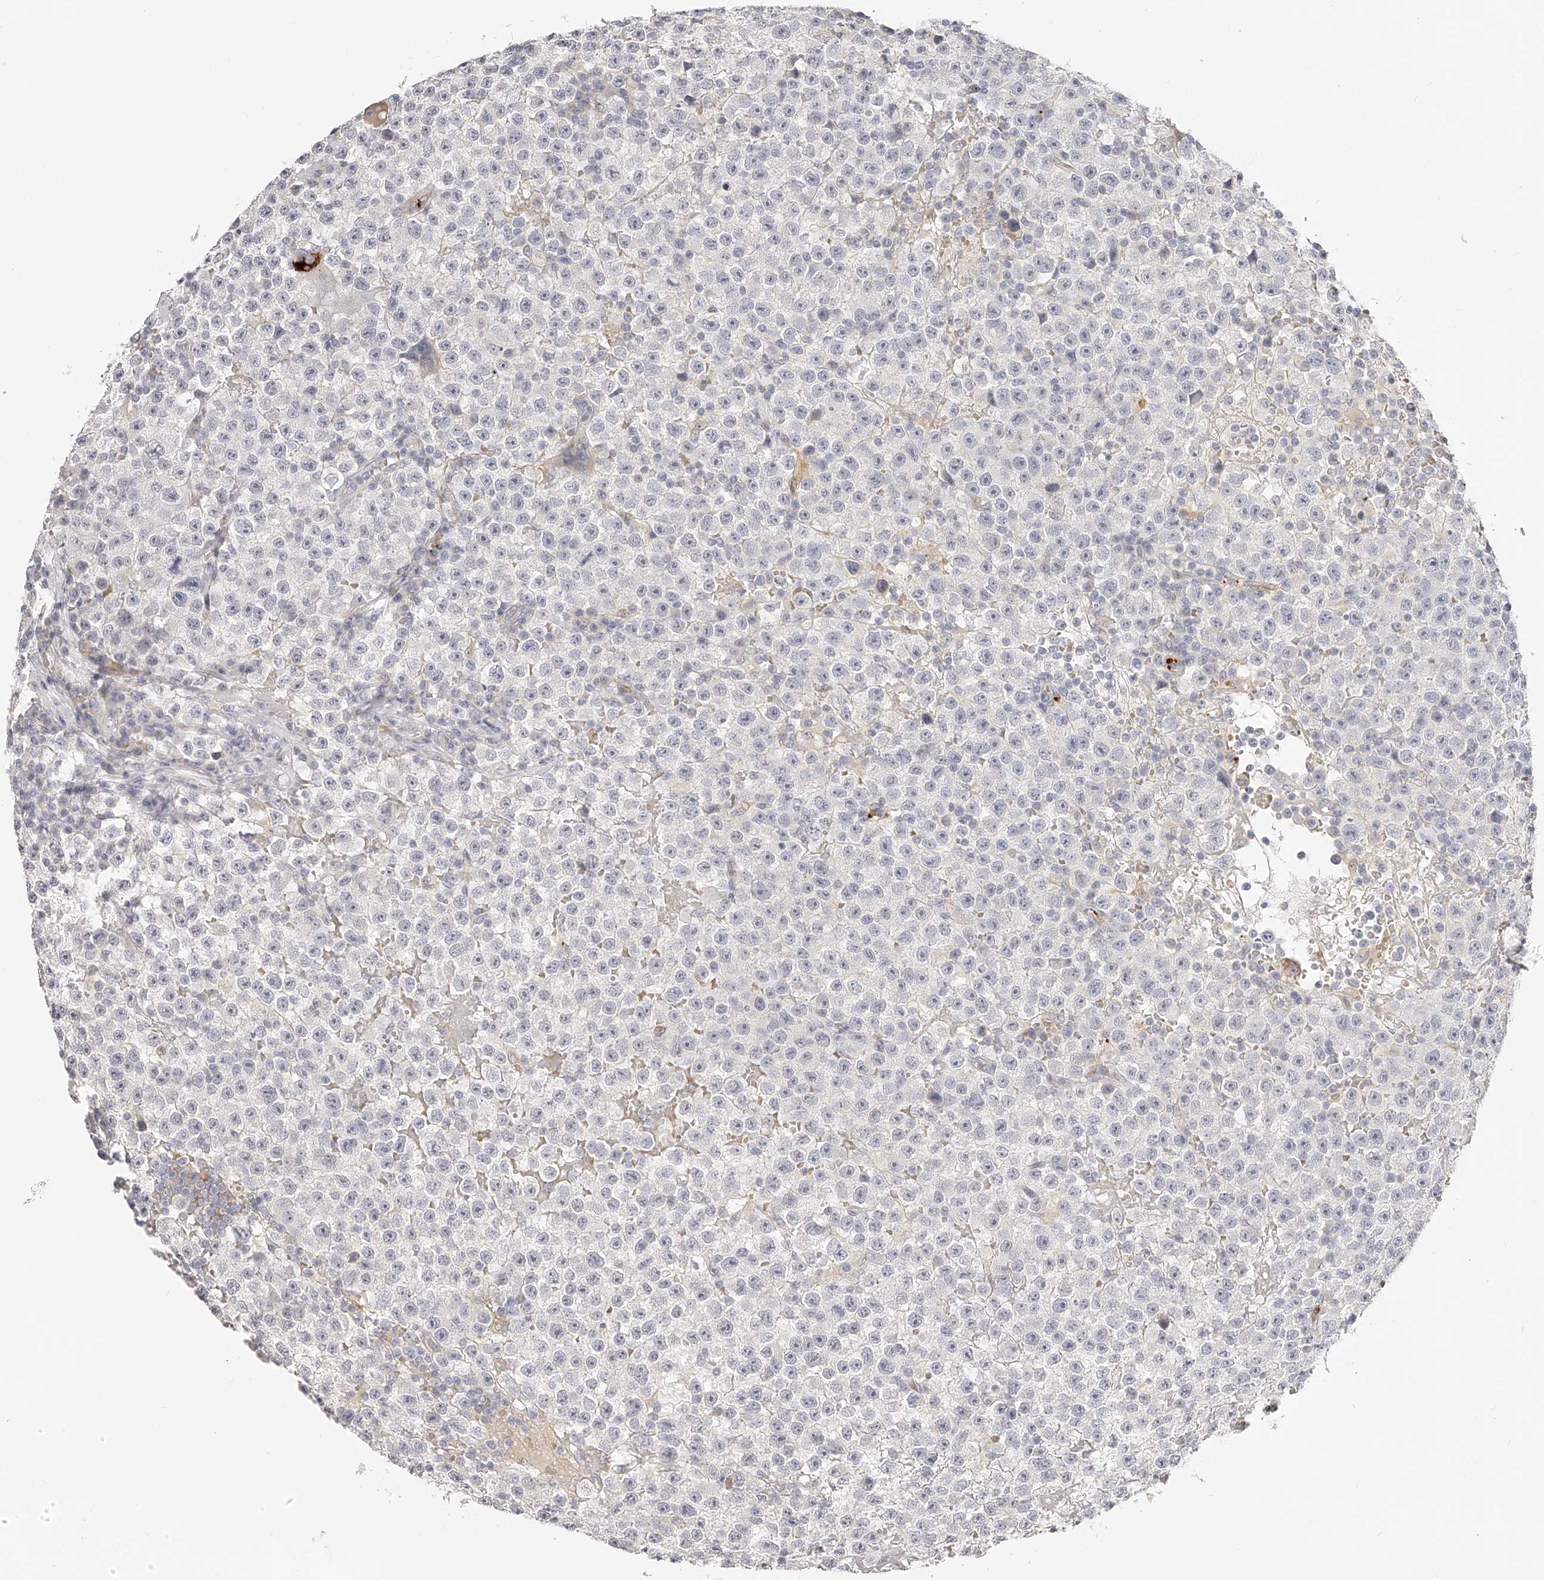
{"staining": {"intensity": "negative", "quantity": "none", "location": "none"}, "tissue": "testis cancer", "cell_type": "Tumor cells", "image_type": "cancer", "snomed": [{"axis": "morphology", "description": "Seminoma, NOS"}, {"axis": "topography", "description": "Testis"}], "caption": "The image exhibits no staining of tumor cells in testis seminoma.", "gene": "ITGB3", "patient": {"sex": "male", "age": 22}}